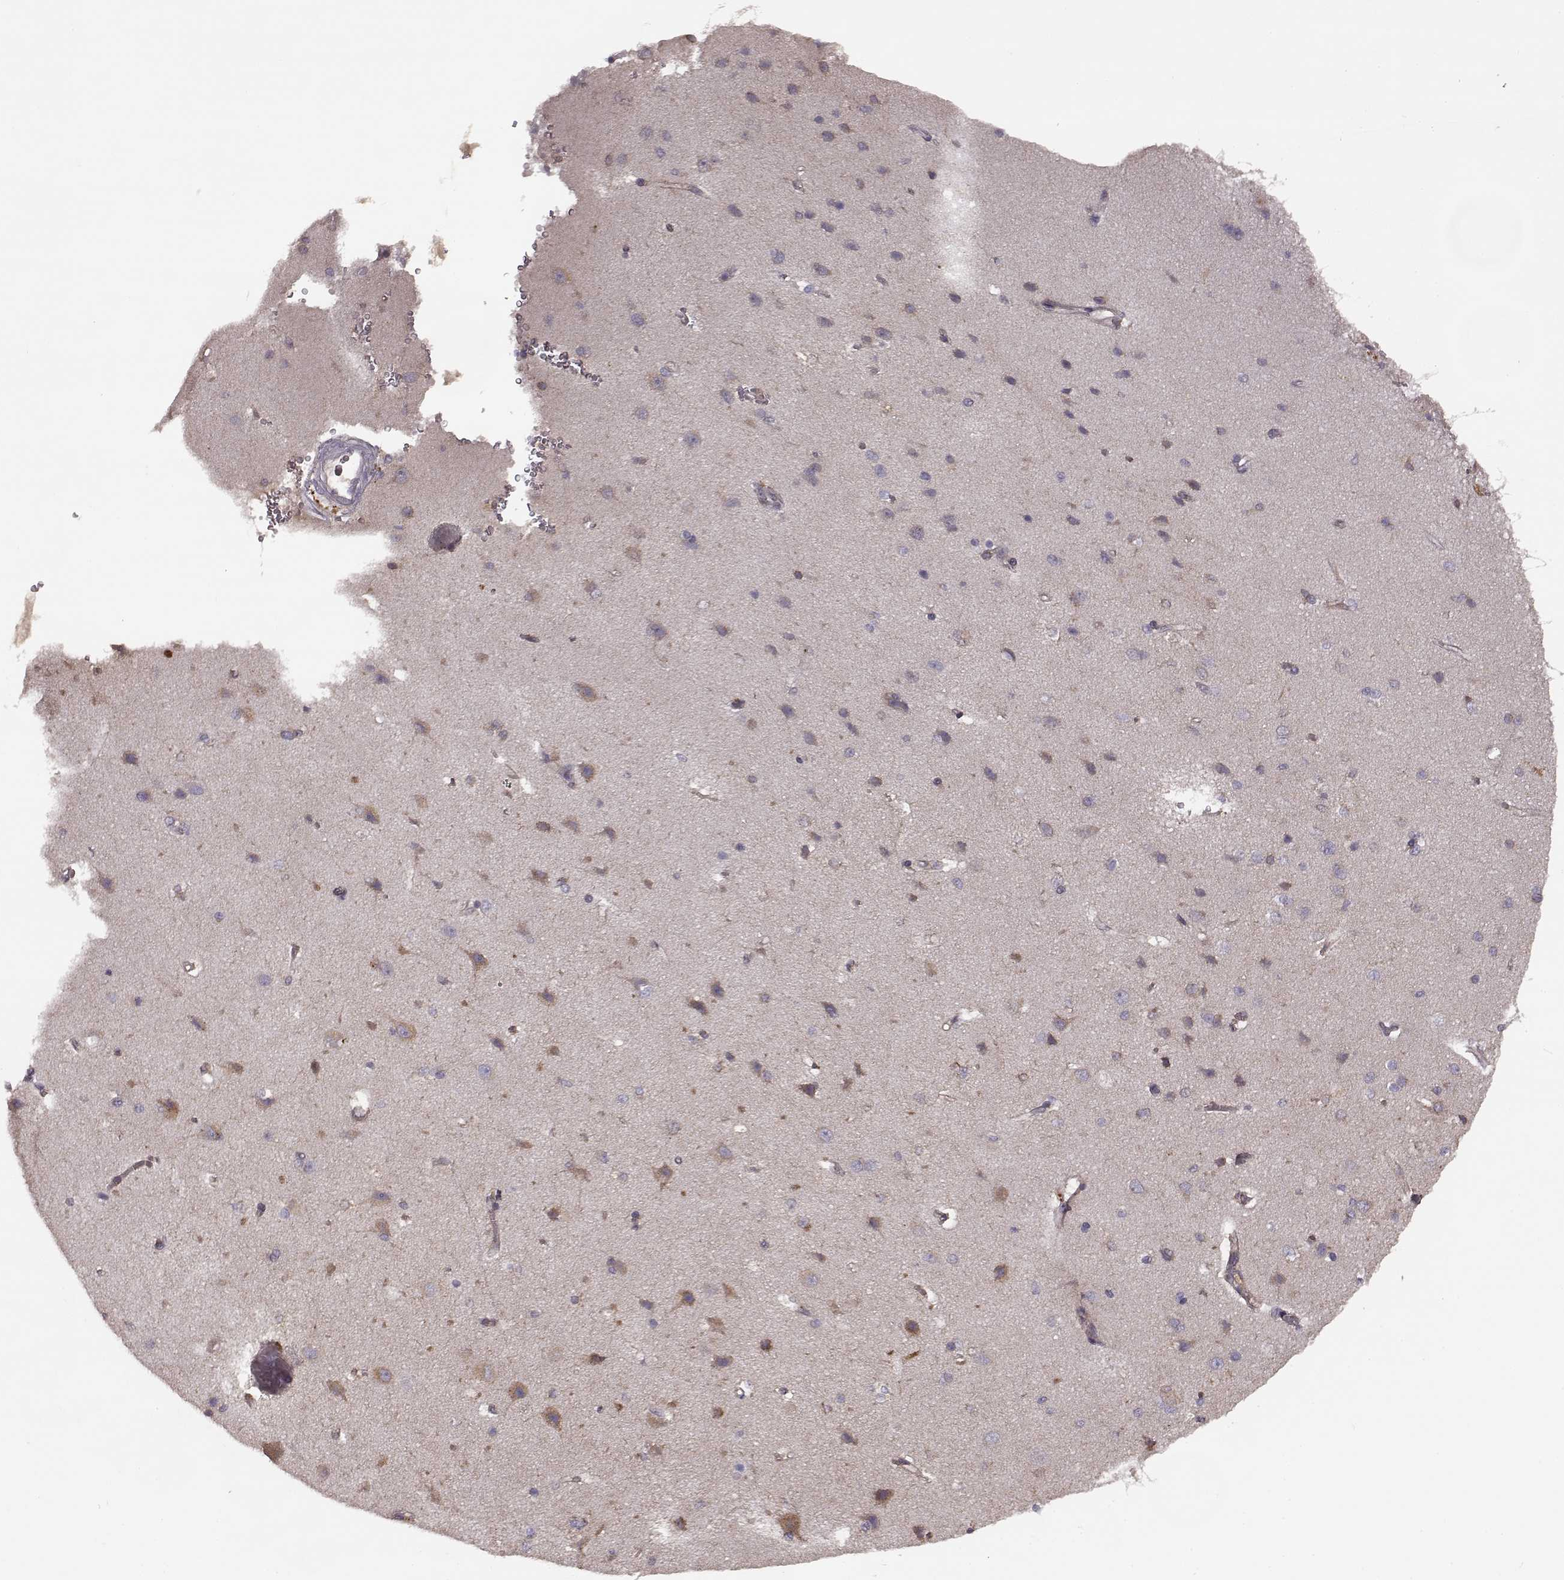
{"staining": {"intensity": "negative", "quantity": "none", "location": "none"}, "tissue": "cerebral cortex", "cell_type": "Endothelial cells", "image_type": "normal", "snomed": [{"axis": "morphology", "description": "Normal tissue, NOS"}, {"axis": "topography", "description": "Cerebral cortex"}], "caption": "DAB immunohistochemical staining of normal human cerebral cortex exhibits no significant positivity in endothelial cells. (Stains: DAB (3,3'-diaminobenzidine) IHC with hematoxylin counter stain, Microscopy: brightfield microscopy at high magnification).", "gene": "GHR", "patient": {"sex": "male", "age": 37}}